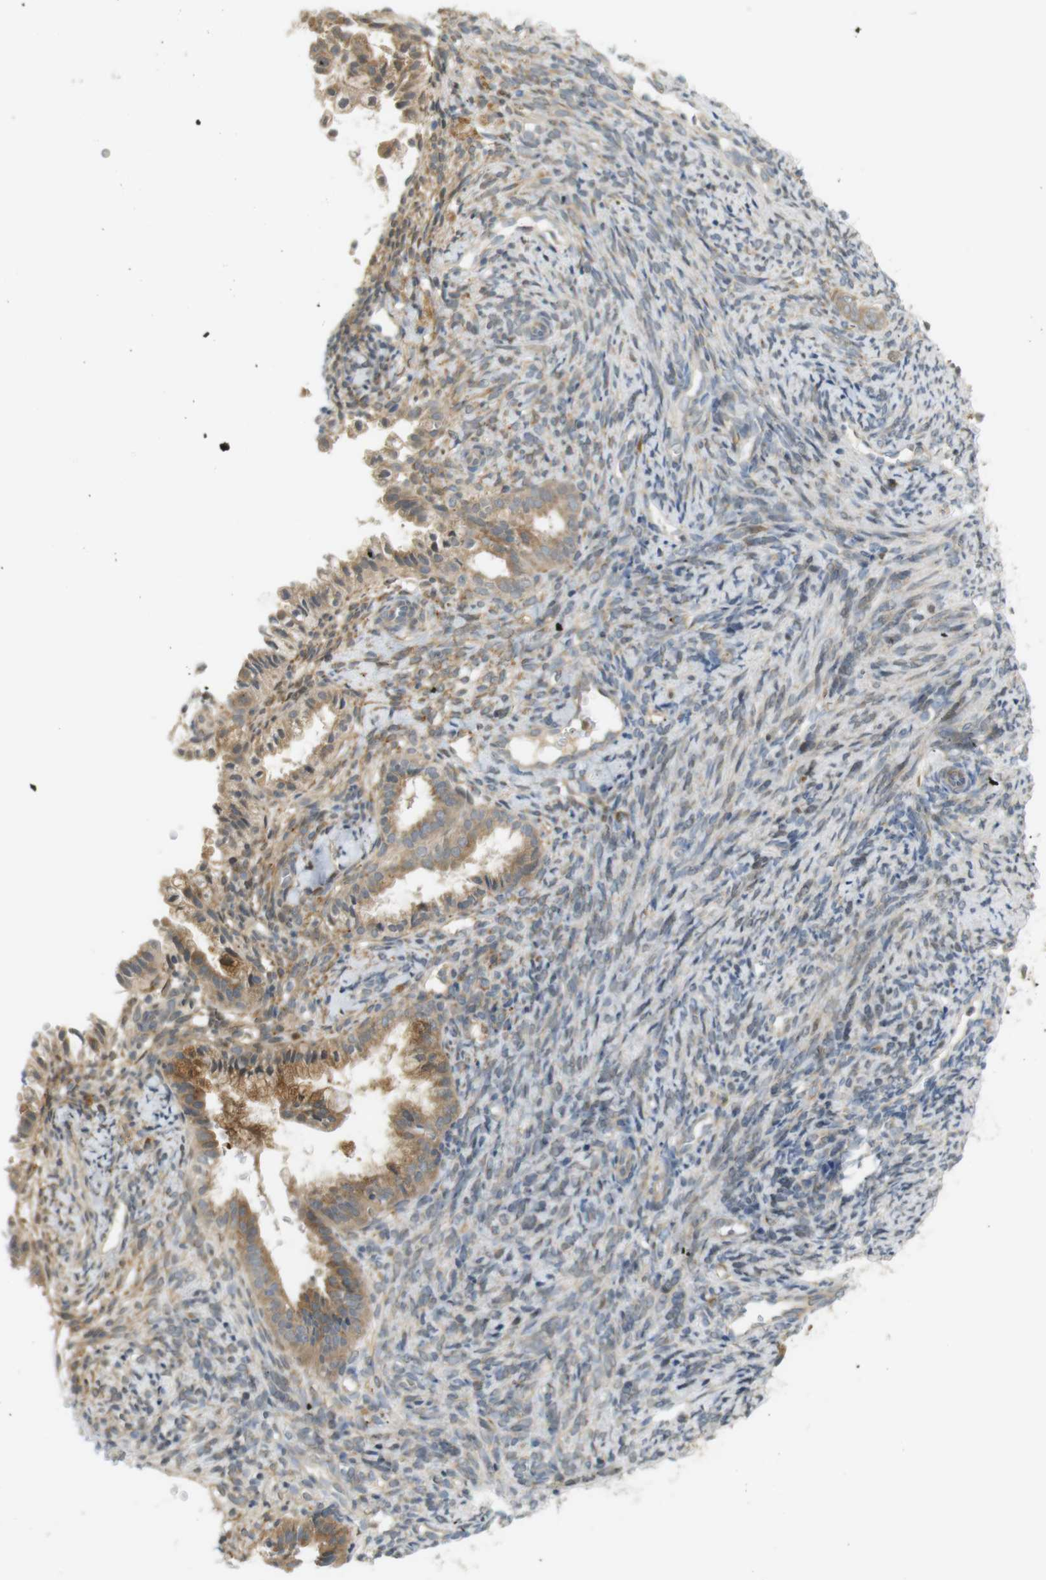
{"staining": {"intensity": "moderate", "quantity": ">75%", "location": "cytoplasmic/membranous"}, "tissue": "endometrial cancer", "cell_type": "Tumor cells", "image_type": "cancer", "snomed": [{"axis": "morphology", "description": "Adenocarcinoma, NOS"}, {"axis": "topography", "description": "Endometrium"}], "caption": "The image reveals a brown stain indicating the presence of a protein in the cytoplasmic/membranous of tumor cells in endometrial cancer.", "gene": "CLRN3", "patient": {"sex": "female", "age": 63}}